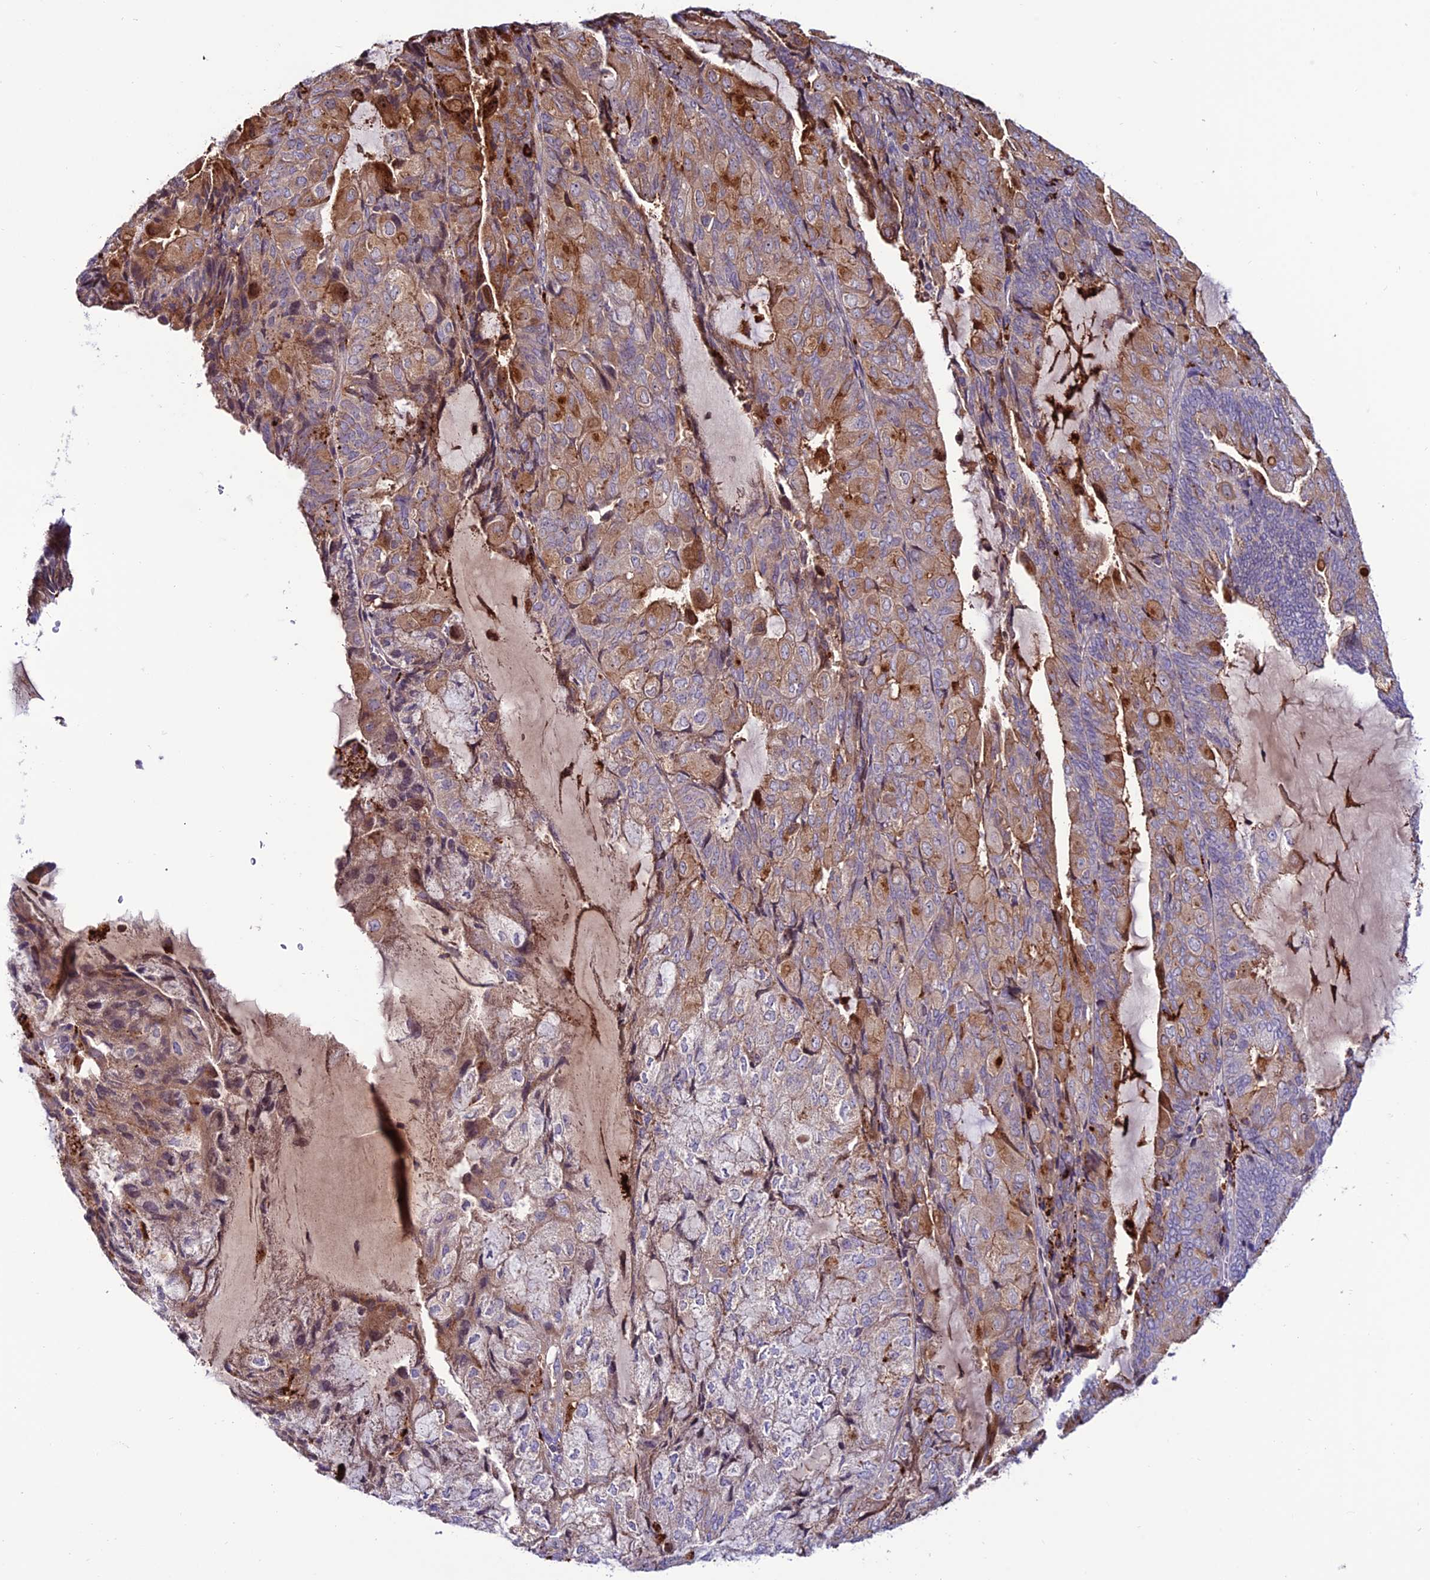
{"staining": {"intensity": "moderate", "quantity": "25%-75%", "location": "cytoplasmic/membranous"}, "tissue": "endometrial cancer", "cell_type": "Tumor cells", "image_type": "cancer", "snomed": [{"axis": "morphology", "description": "Adenocarcinoma, NOS"}, {"axis": "topography", "description": "Endometrium"}], "caption": "A brown stain labels moderate cytoplasmic/membranous staining of a protein in human adenocarcinoma (endometrial) tumor cells. The protein is stained brown, and the nuclei are stained in blue (DAB (3,3'-diaminobenzidine) IHC with brightfield microscopy, high magnification).", "gene": "ARHGEF18", "patient": {"sex": "female", "age": 81}}